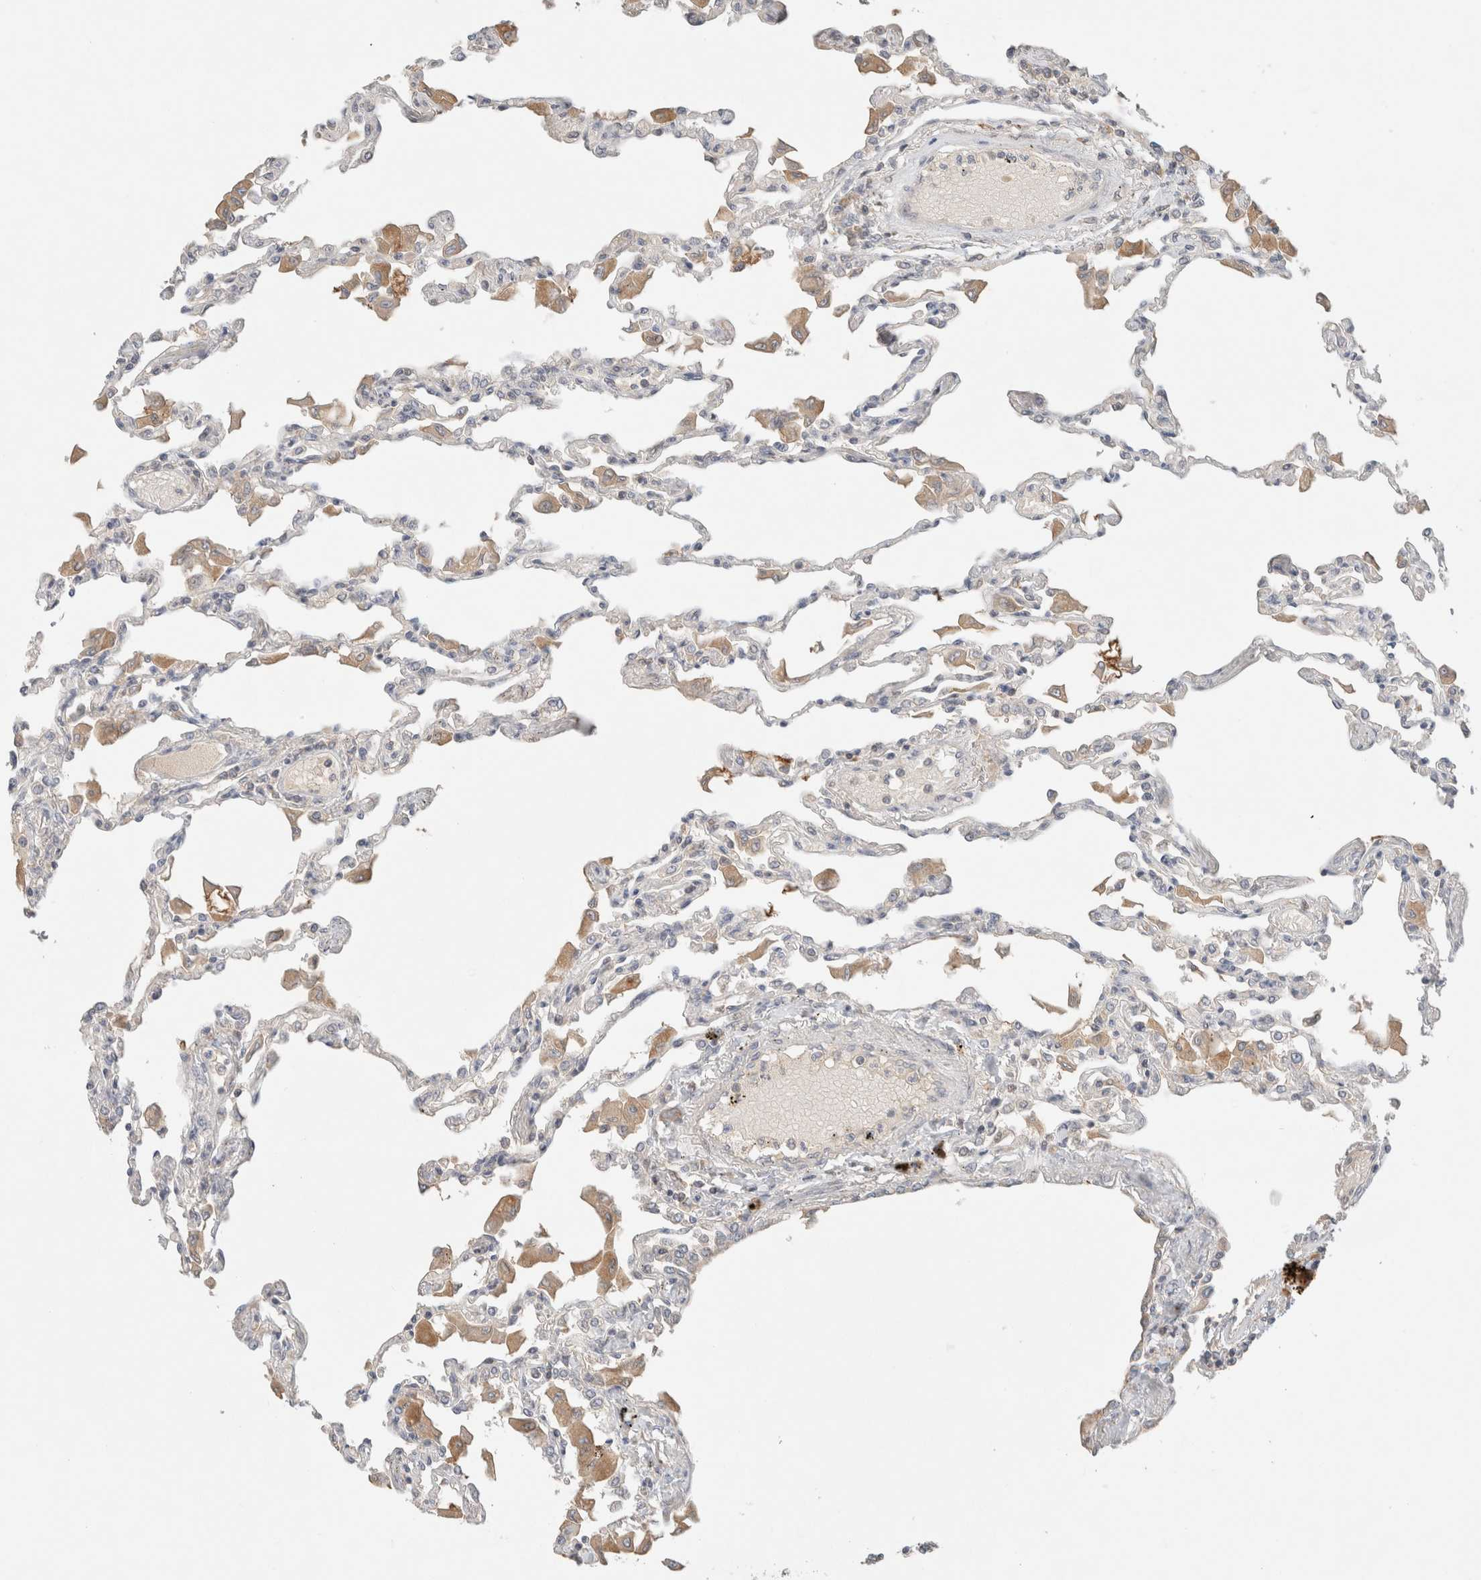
{"staining": {"intensity": "moderate", "quantity": "<25%", "location": "cytoplasmic/membranous"}, "tissue": "lung", "cell_type": "Alveolar cells", "image_type": "normal", "snomed": [{"axis": "morphology", "description": "Normal tissue, NOS"}, {"axis": "topography", "description": "Bronchus"}, {"axis": "topography", "description": "Lung"}], "caption": "A brown stain shows moderate cytoplasmic/membranous expression of a protein in alveolar cells of unremarkable human lung.", "gene": "MRM3", "patient": {"sex": "female", "age": 49}}